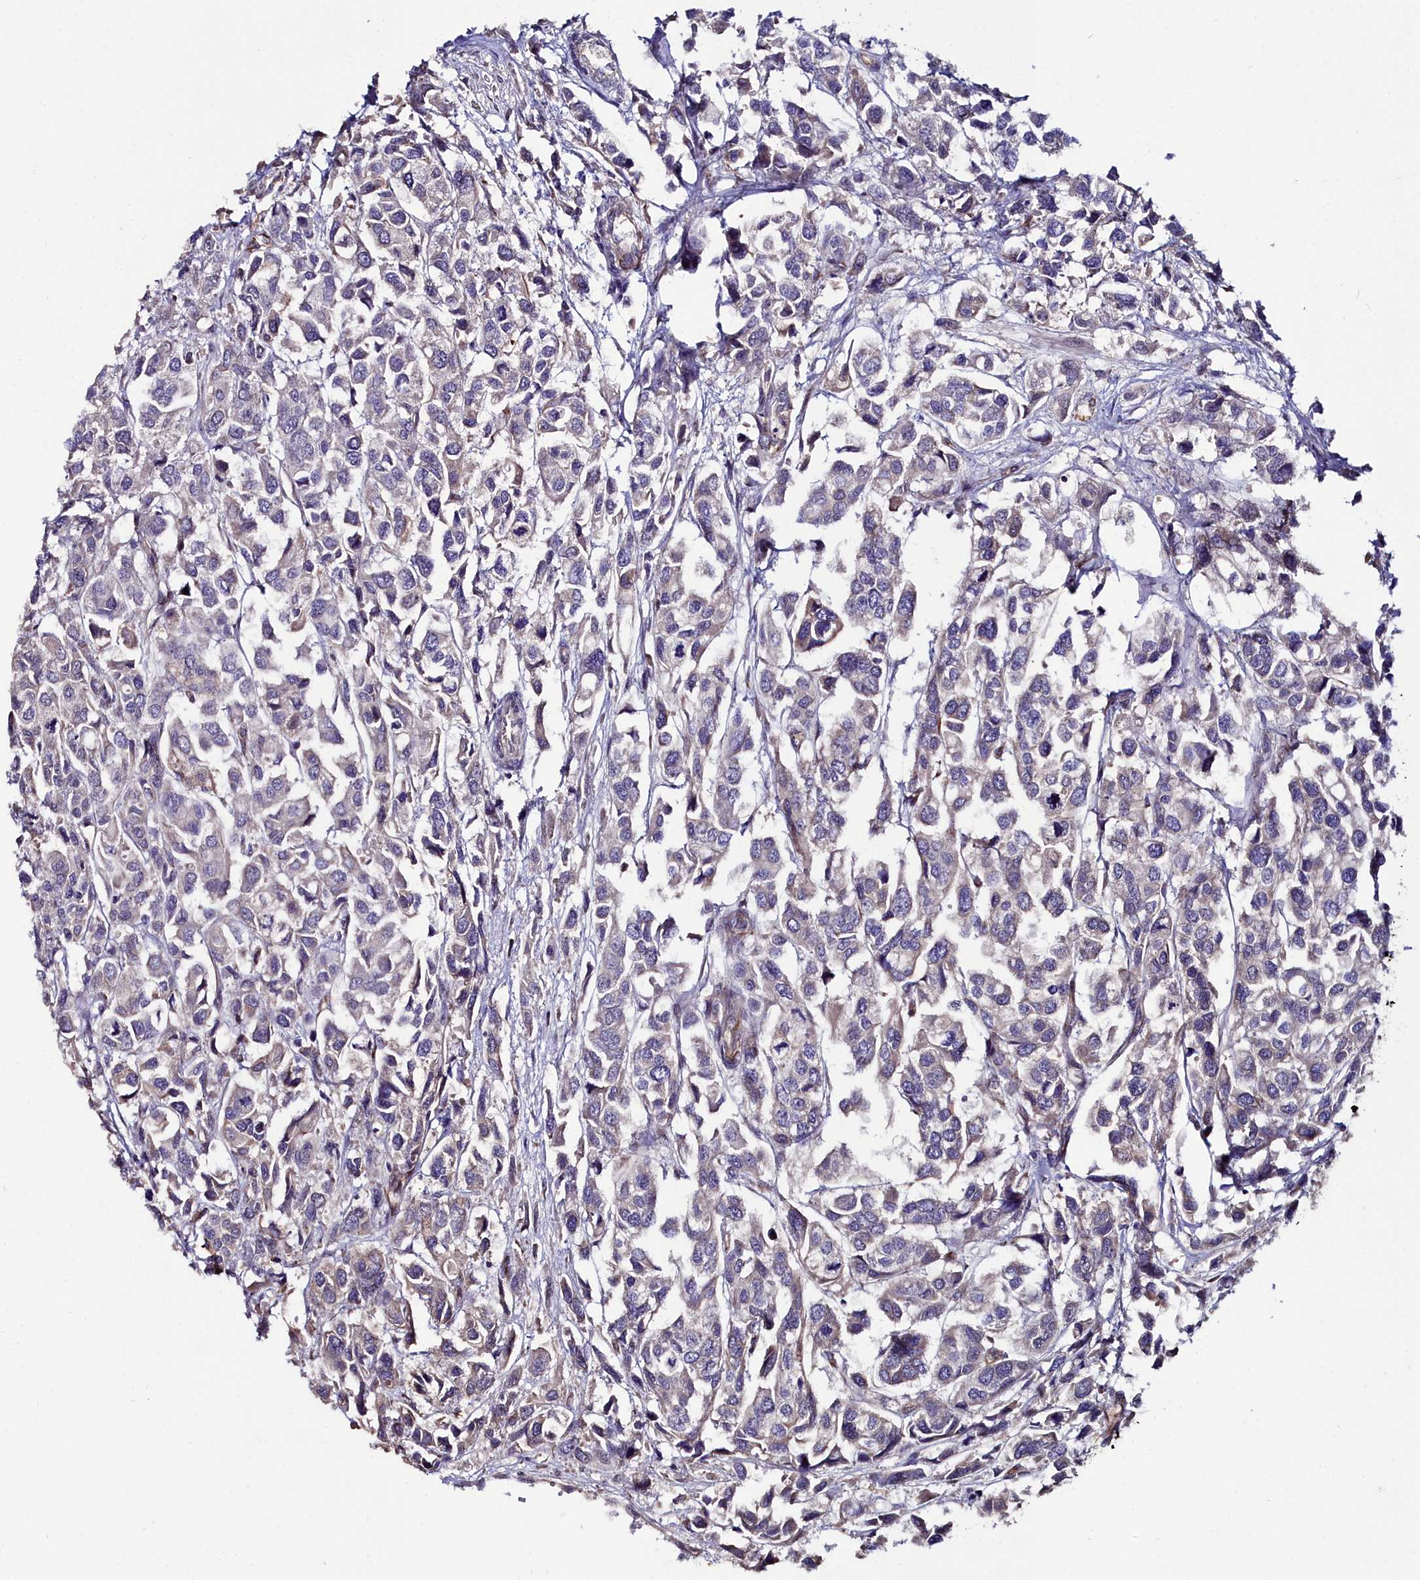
{"staining": {"intensity": "negative", "quantity": "none", "location": "none"}, "tissue": "urothelial cancer", "cell_type": "Tumor cells", "image_type": "cancer", "snomed": [{"axis": "morphology", "description": "Urothelial carcinoma, High grade"}, {"axis": "topography", "description": "Urinary bladder"}], "caption": "IHC of human urothelial carcinoma (high-grade) exhibits no expression in tumor cells.", "gene": "C4orf19", "patient": {"sex": "male", "age": 67}}